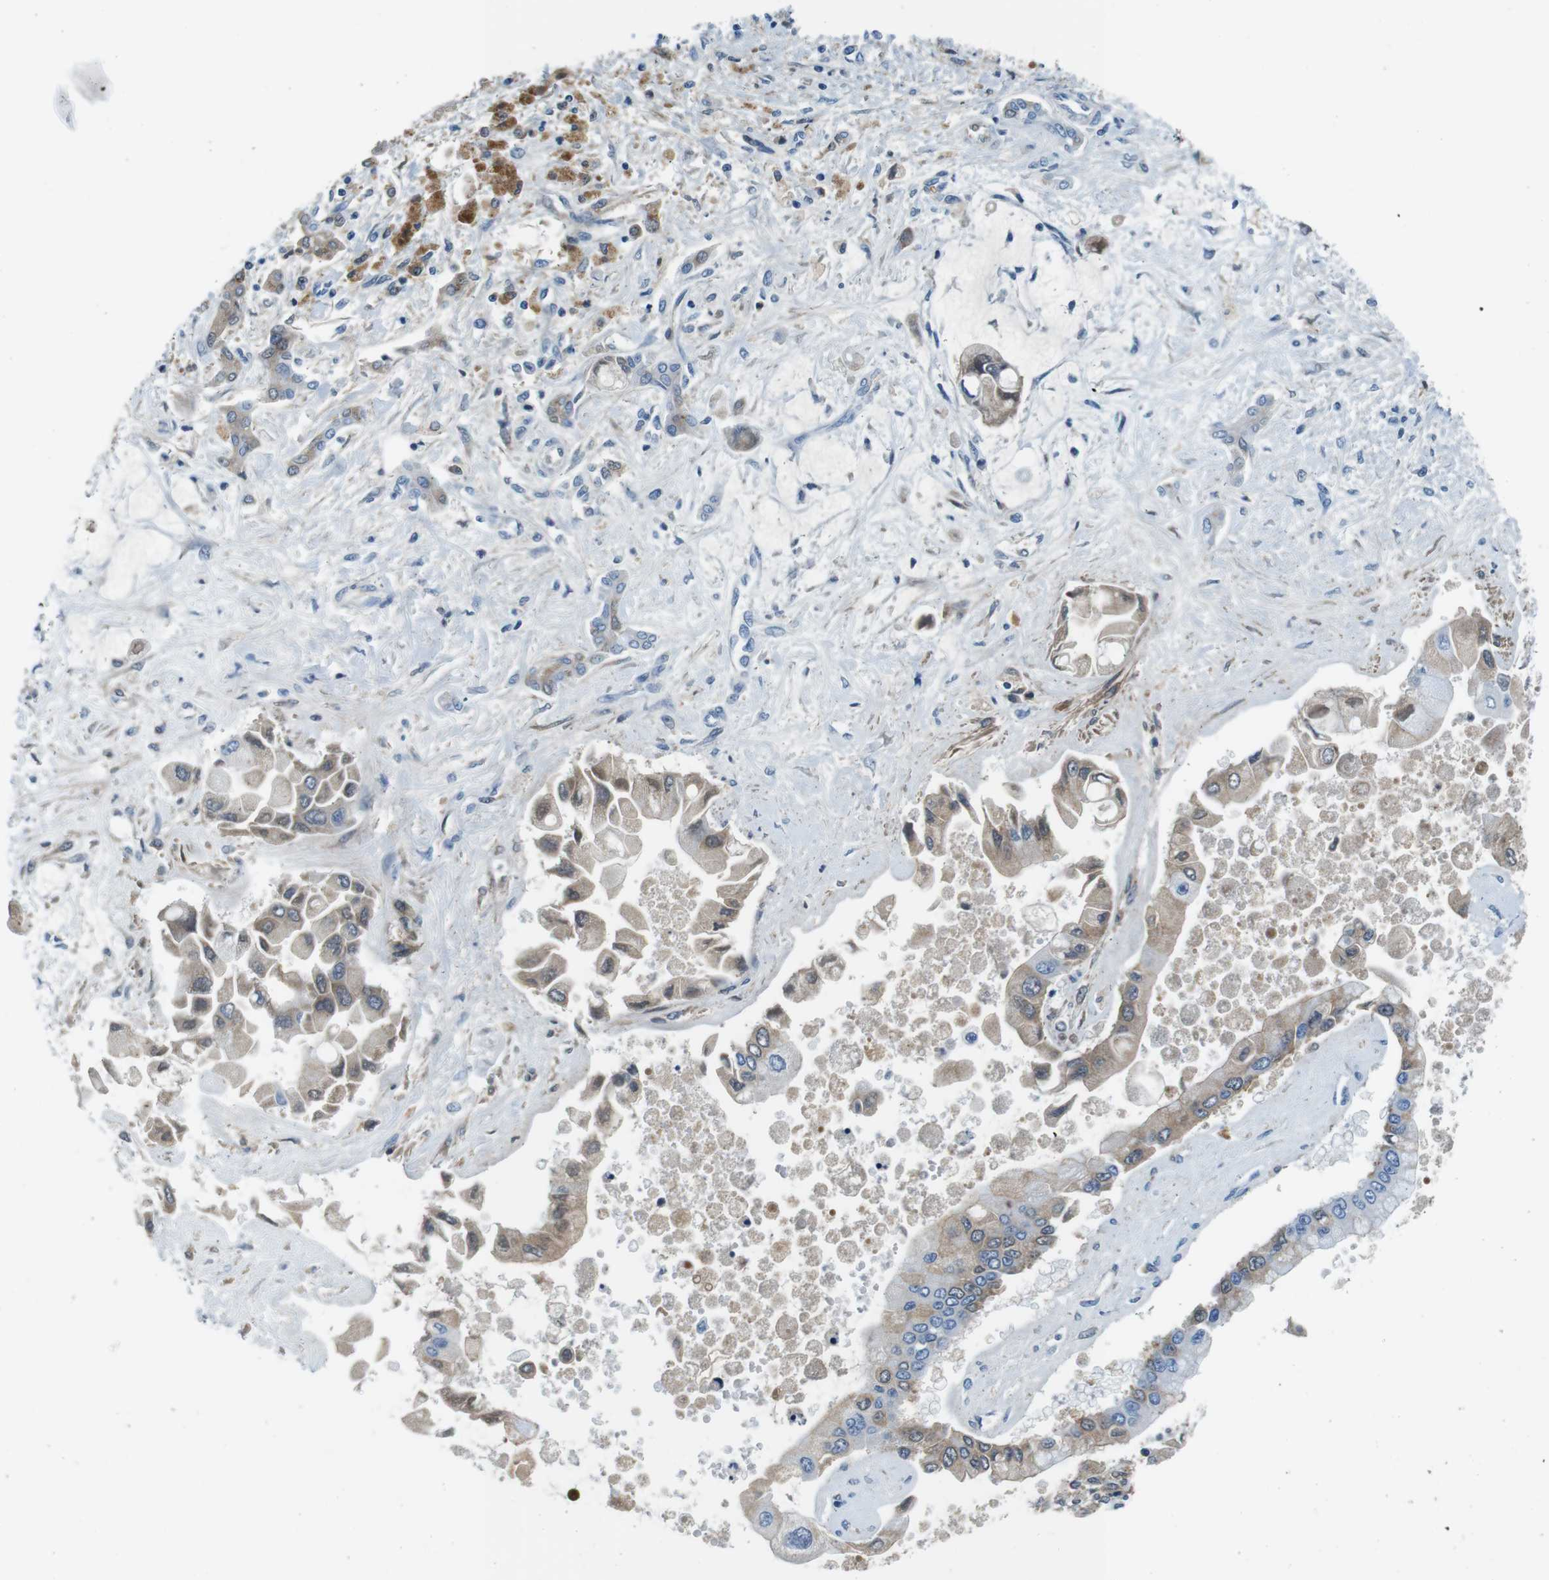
{"staining": {"intensity": "weak", "quantity": ">75%", "location": "cytoplasmic/membranous"}, "tissue": "liver cancer", "cell_type": "Tumor cells", "image_type": "cancer", "snomed": [{"axis": "morphology", "description": "Cholangiocarcinoma"}, {"axis": "topography", "description": "Liver"}], "caption": "Liver cancer was stained to show a protein in brown. There is low levels of weak cytoplasmic/membranous positivity in about >75% of tumor cells. The protein of interest is shown in brown color, while the nuclei are stained blue.", "gene": "IGHD", "patient": {"sex": "male", "age": 50}}